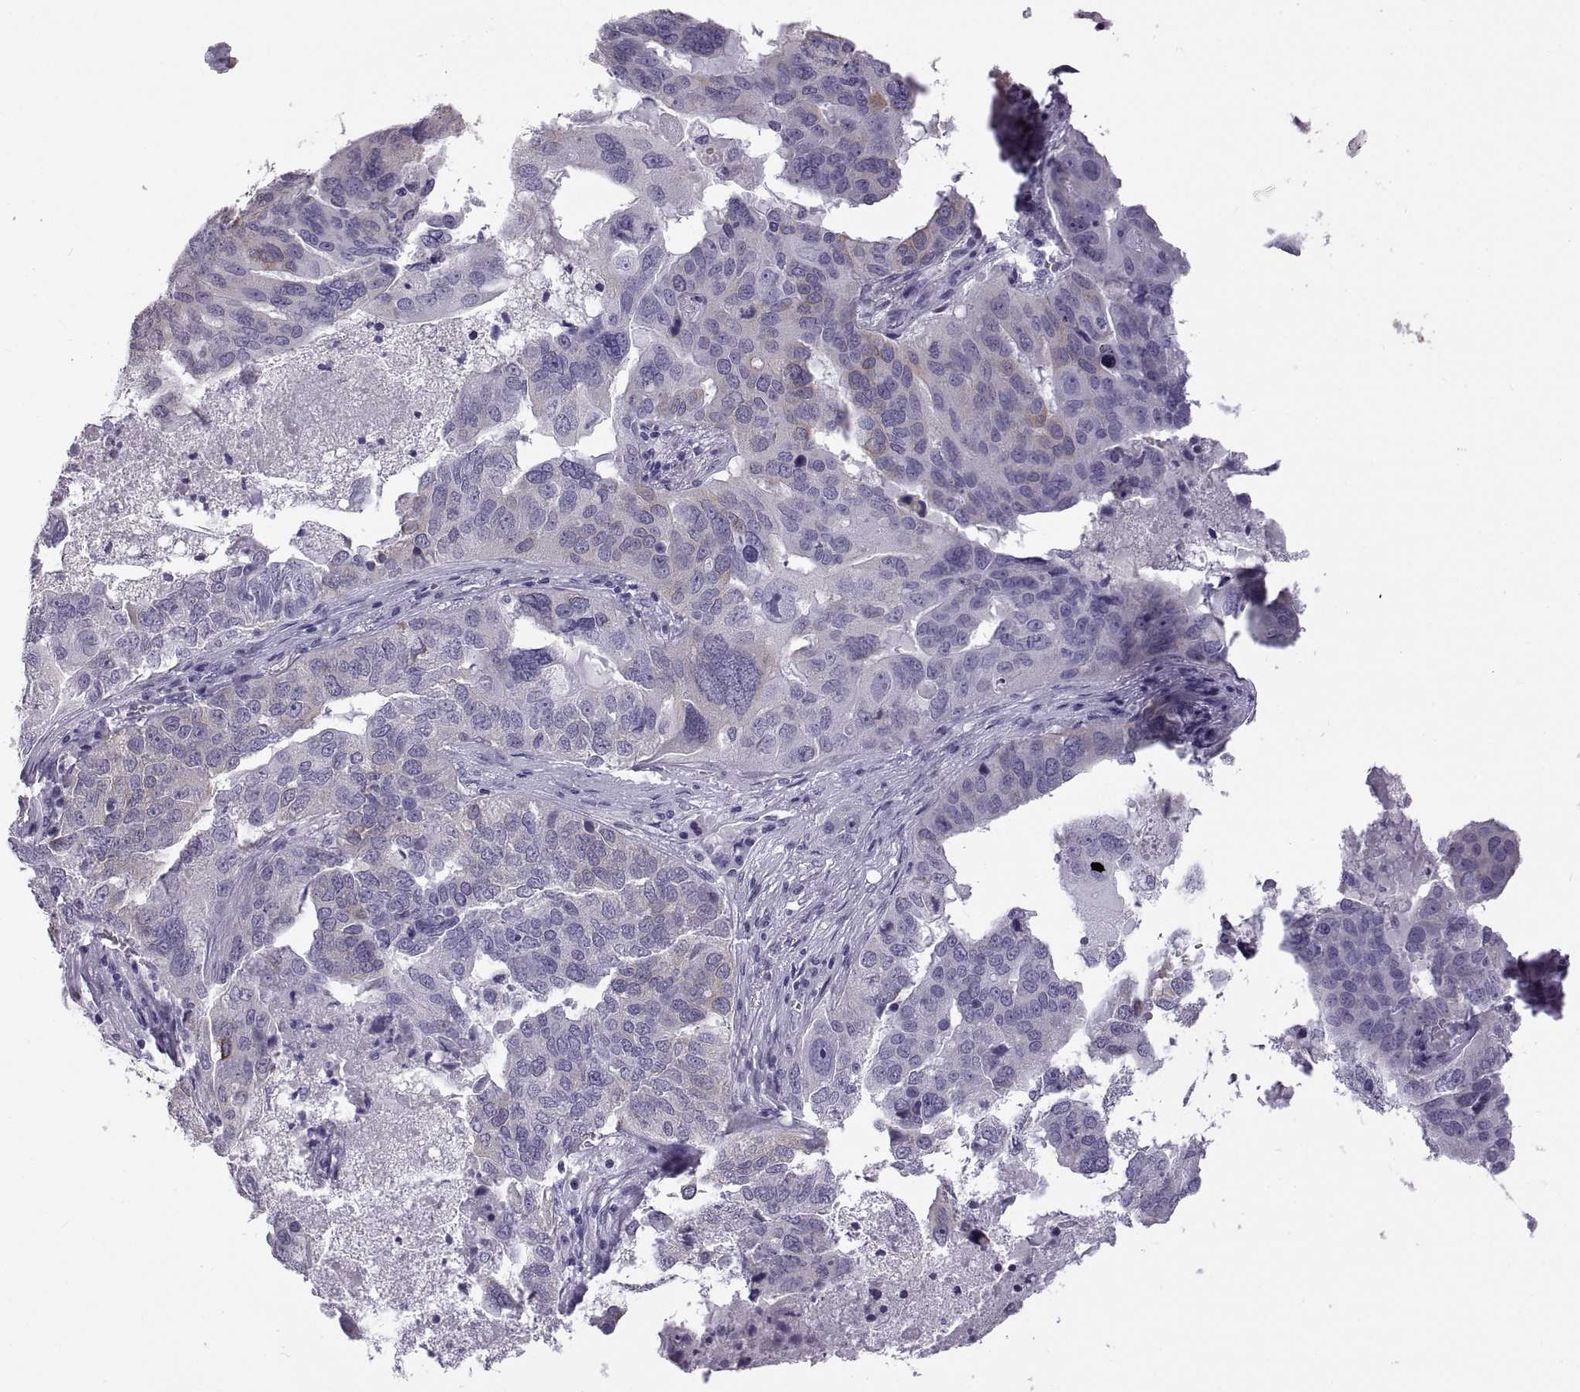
{"staining": {"intensity": "weak", "quantity": "<25%", "location": "cytoplasmic/membranous"}, "tissue": "ovarian cancer", "cell_type": "Tumor cells", "image_type": "cancer", "snomed": [{"axis": "morphology", "description": "Carcinoma, endometroid"}, {"axis": "topography", "description": "Soft tissue"}, {"axis": "topography", "description": "Ovary"}], "caption": "DAB (3,3'-diaminobenzidine) immunohistochemical staining of human ovarian cancer (endometroid carcinoma) demonstrates no significant staining in tumor cells.", "gene": "RDM1", "patient": {"sex": "female", "age": 52}}